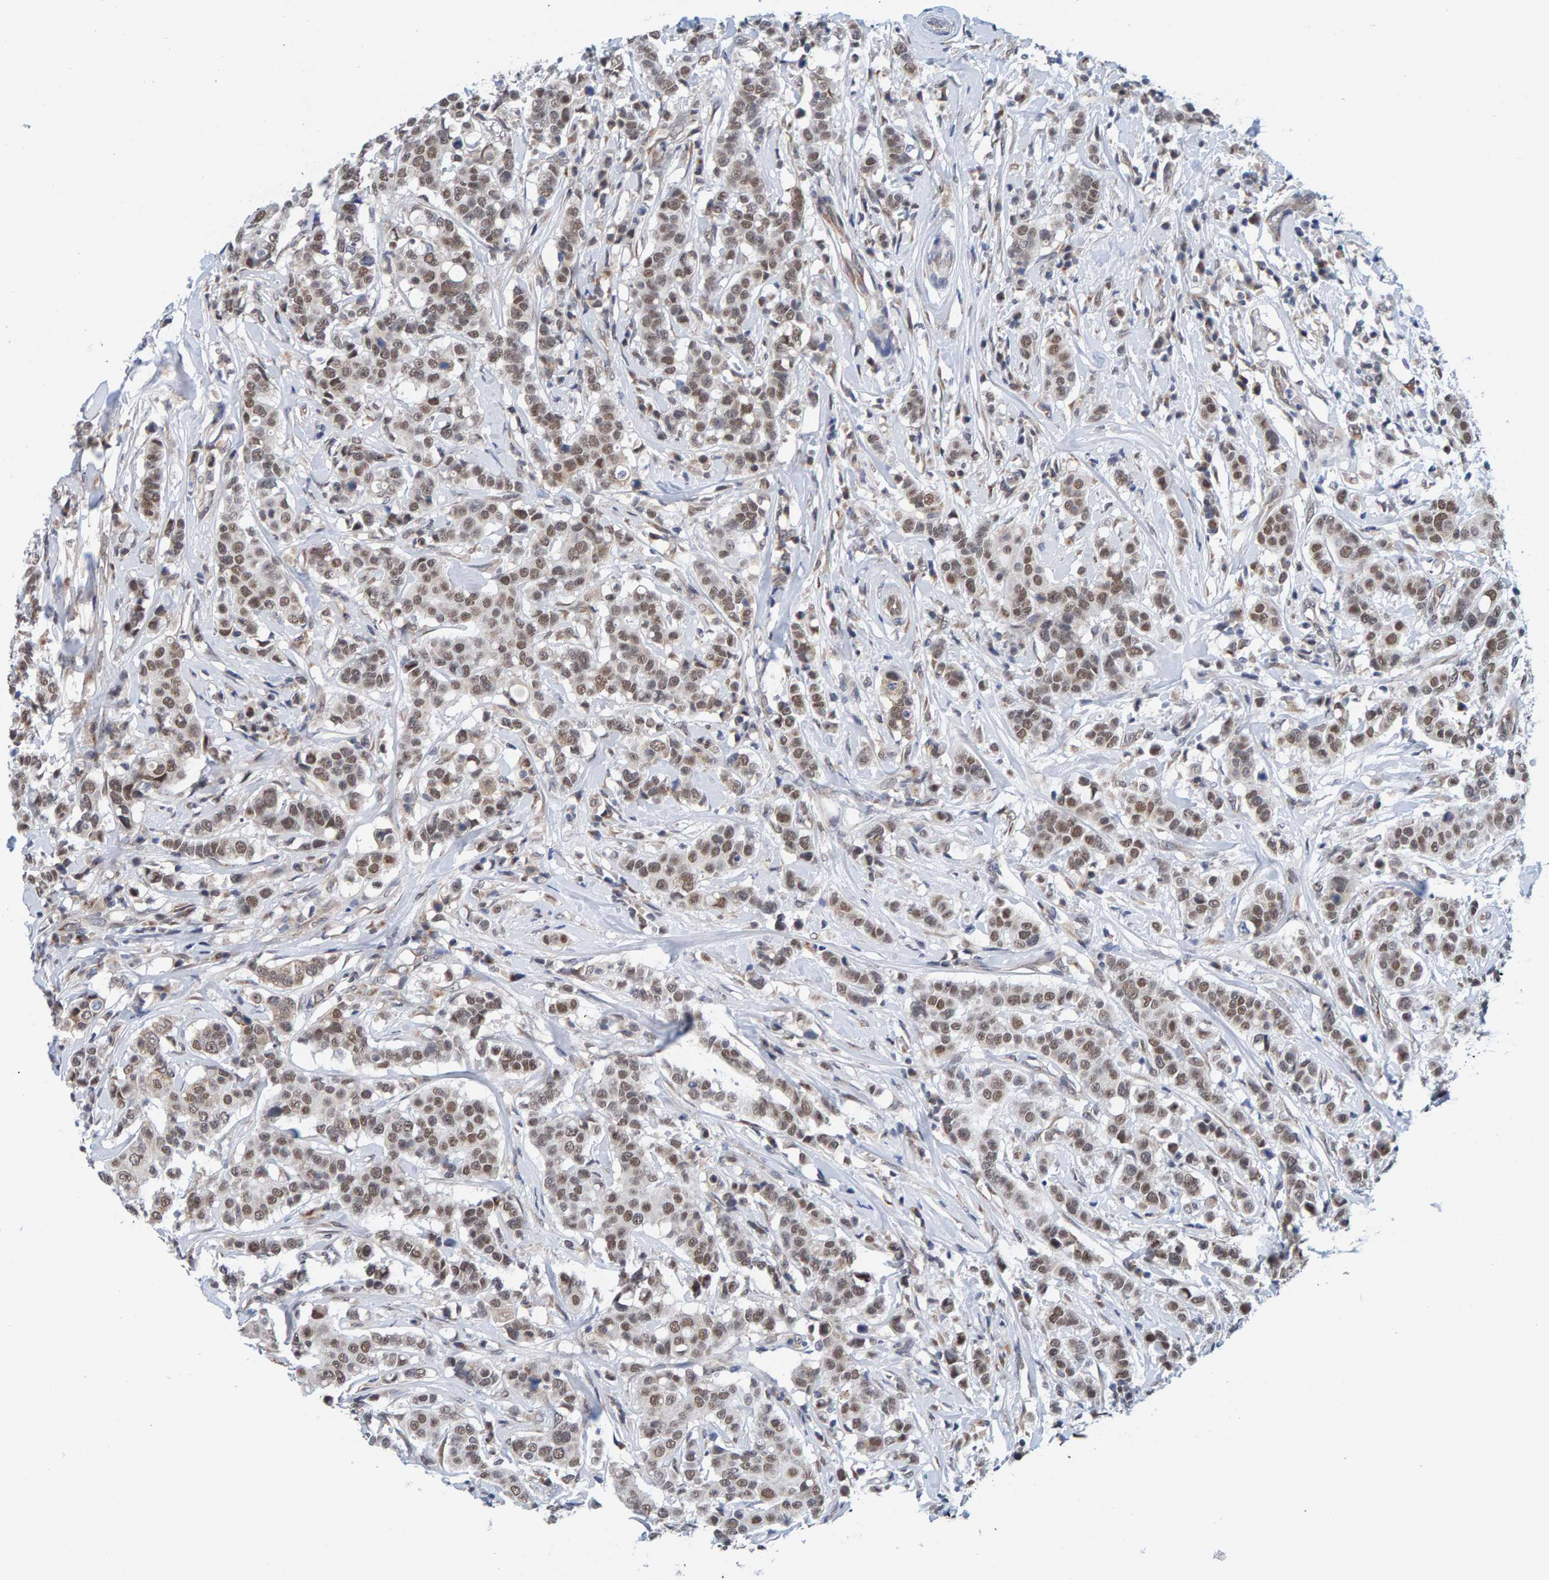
{"staining": {"intensity": "weak", "quantity": ">75%", "location": "cytoplasmic/membranous,nuclear"}, "tissue": "breast cancer", "cell_type": "Tumor cells", "image_type": "cancer", "snomed": [{"axis": "morphology", "description": "Duct carcinoma"}, {"axis": "topography", "description": "Breast"}], "caption": "IHC photomicrograph of neoplastic tissue: human breast intraductal carcinoma stained using immunohistochemistry displays low levels of weak protein expression localized specifically in the cytoplasmic/membranous and nuclear of tumor cells, appearing as a cytoplasmic/membranous and nuclear brown color.", "gene": "SCRN2", "patient": {"sex": "female", "age": 27}}